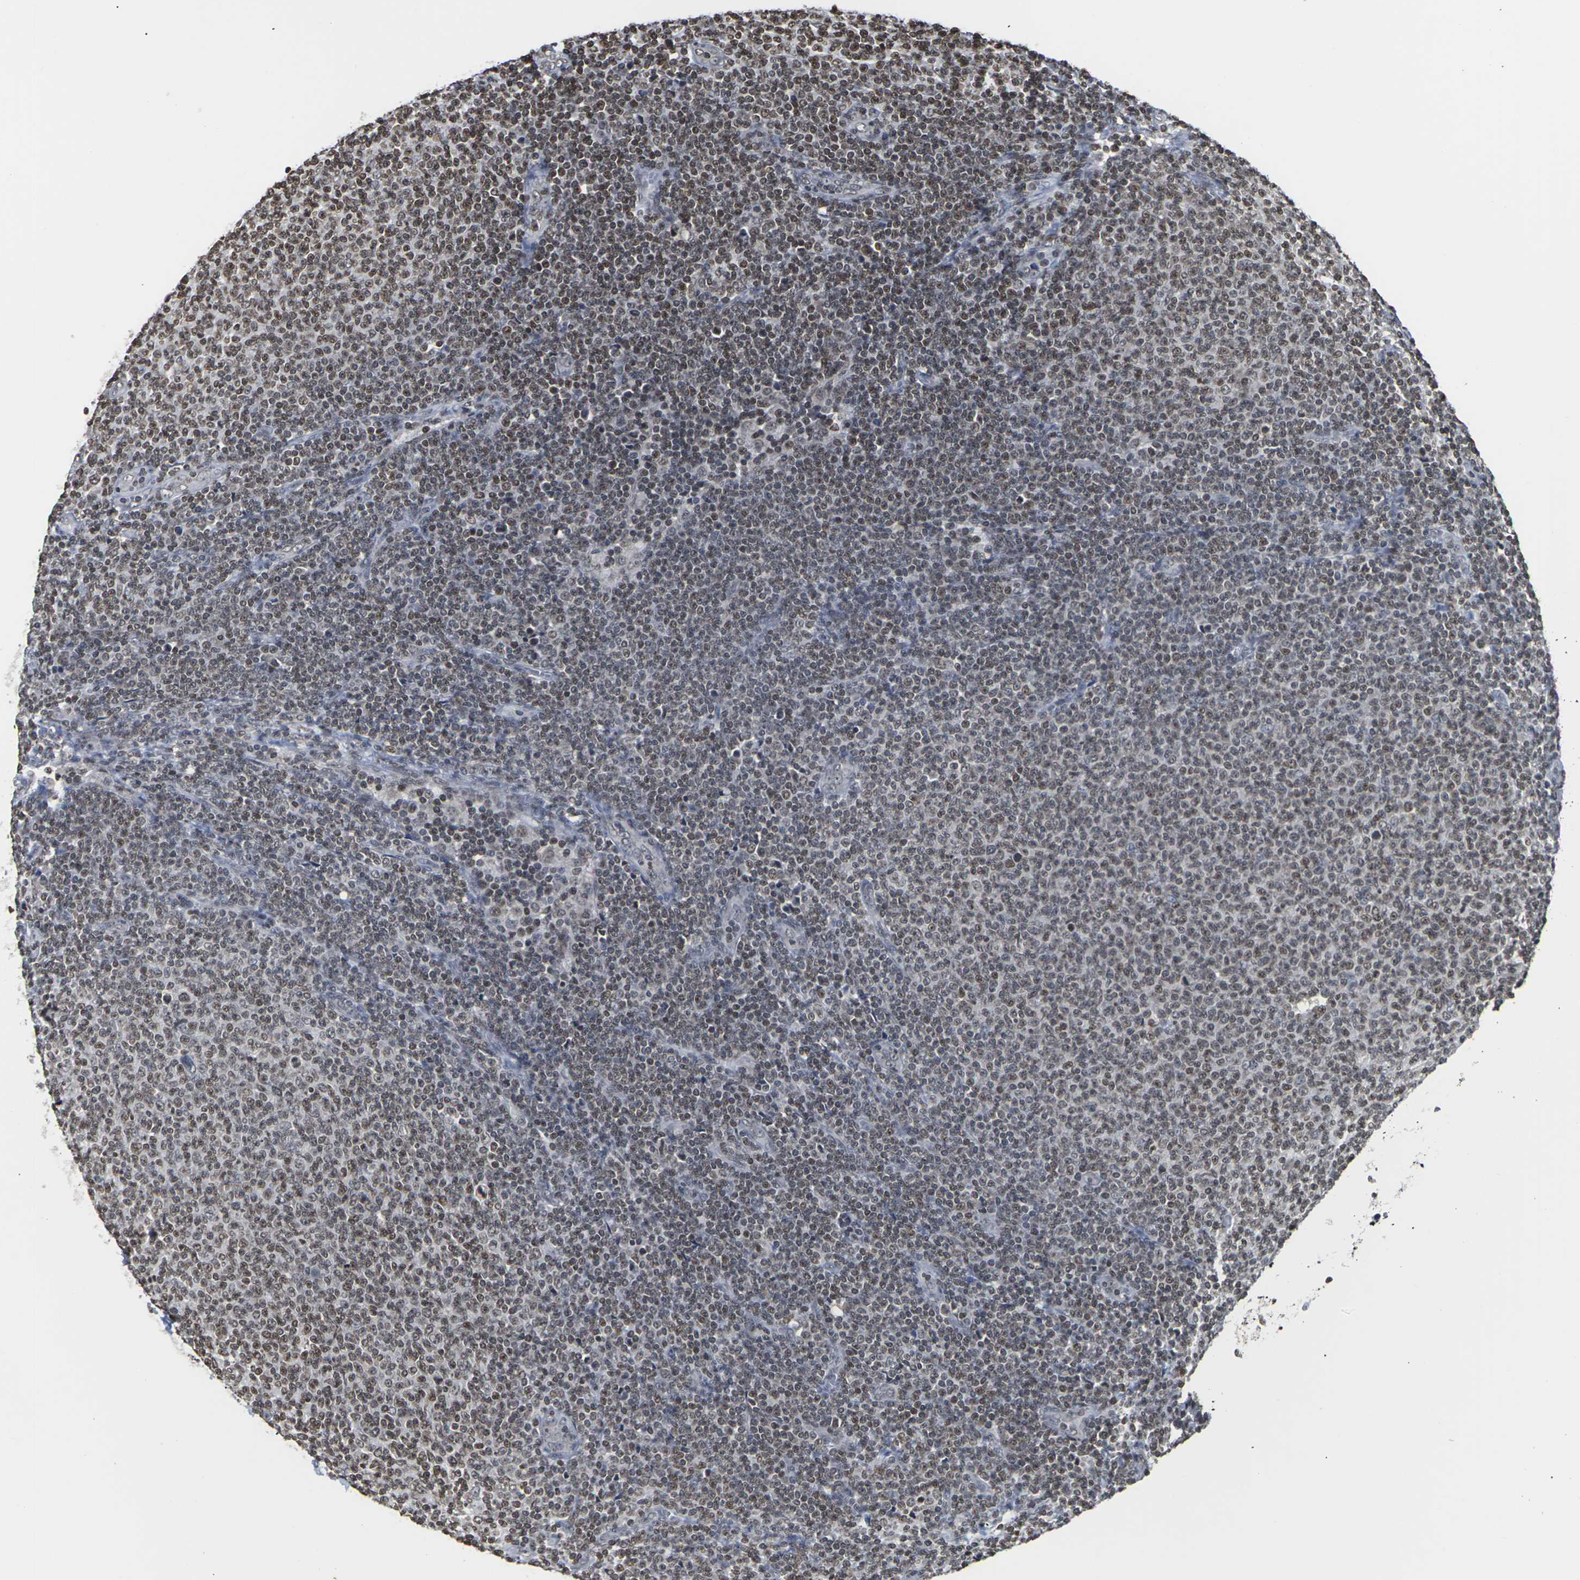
{"staining": {"intensity": "moderate", "quantity": ">75%", "location": "nuclear"}, "tissue": "lymphoma", "cell_type": "Tumor cells", "image_type": "cancer", "snomed": [{"axis": "morphology", "description": "Malignant lymphoma, non-Hodgkin's type, Low grade"}, {"axis": "topography", "description": "Lymph node"}], "caption": "Malignant lymphoma, non-Hodgkin's type (low-grade) stained for a protein (brown) exhibits moderate nuclear positive expression in approximately >75% of tumor cells.", "gene": "ETV5", "patient": {"sex": "male", "age": 66}}